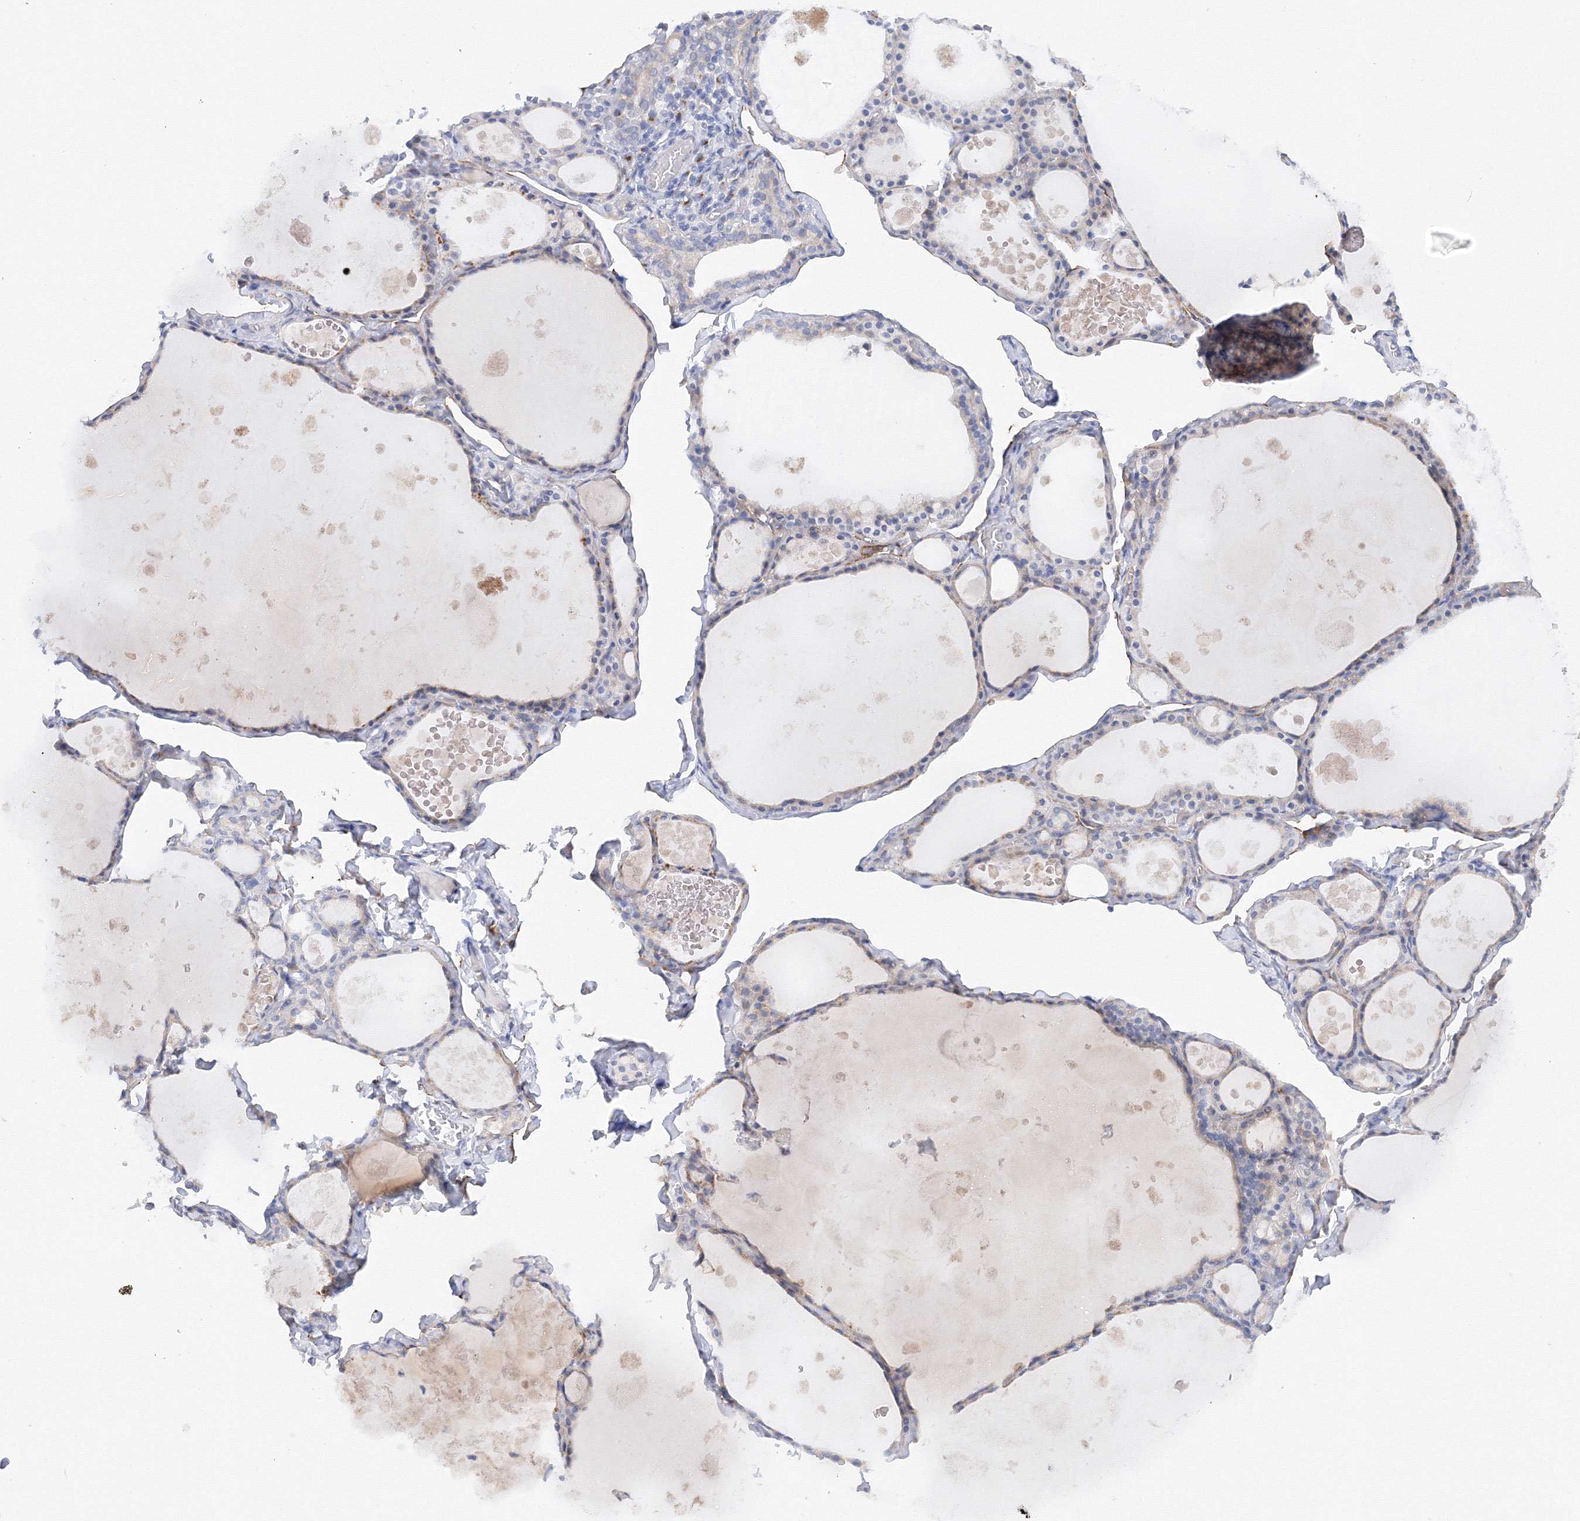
{"staining": {"intensity": "negative", "quantity": "none", "location": "none"}, "tissue": "thyroid gland", "cell_type": "Glandular cells", "image_type": "normal", "snomed": [{"axis": "morphology", "description": "Normal tissue, NOS"}, {"axis": "topography", "description": "Thyroid gland"}], "caption": "IHC photomicrograph of normal human thyroid gland stained for a protein (brown), which displays no positivity in glandular cells.", "gene": "TAMM41", "patient": {"sex": "male", "age": 56}}